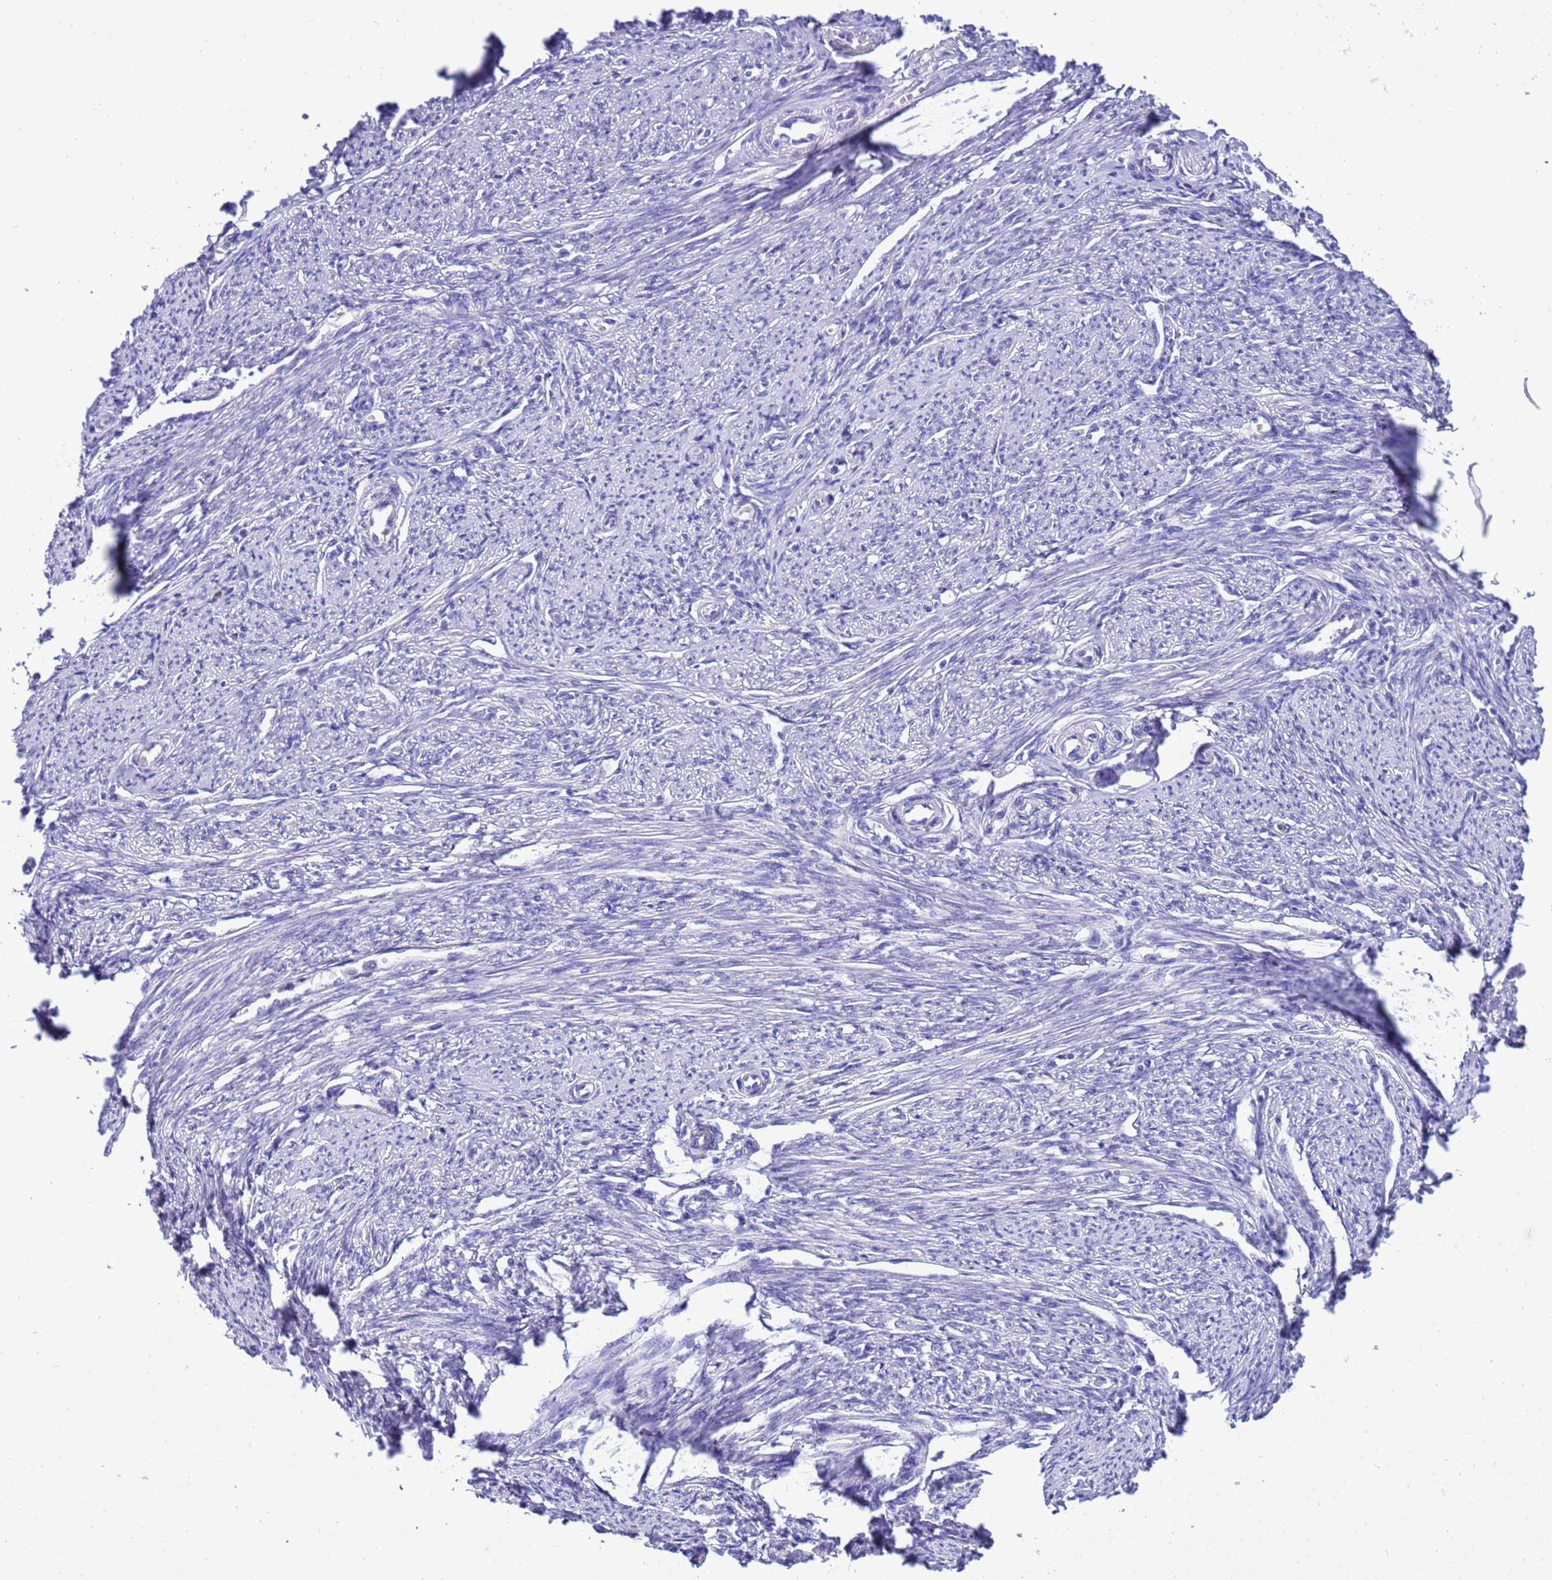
{"staining": {"intensity": "negative", "quantity": "none", "location": "none"}, "tissue": "smooth muscle", "cell_type": "Smooth muscle cells", "image_type": "normal", "snomed": [{"axis": "morphology", "description": "Normal tissue, NOS"}, {"axis": "topography", "description": "Smooth muscle"}, {"axis": "topography", "description": "Uterus"}], "caption": "The image exhibits no staining of smooth muscle cells in benign smooth muscle.", "gene": "KICS2", "patient": {"sex": "female", "age": 59}}